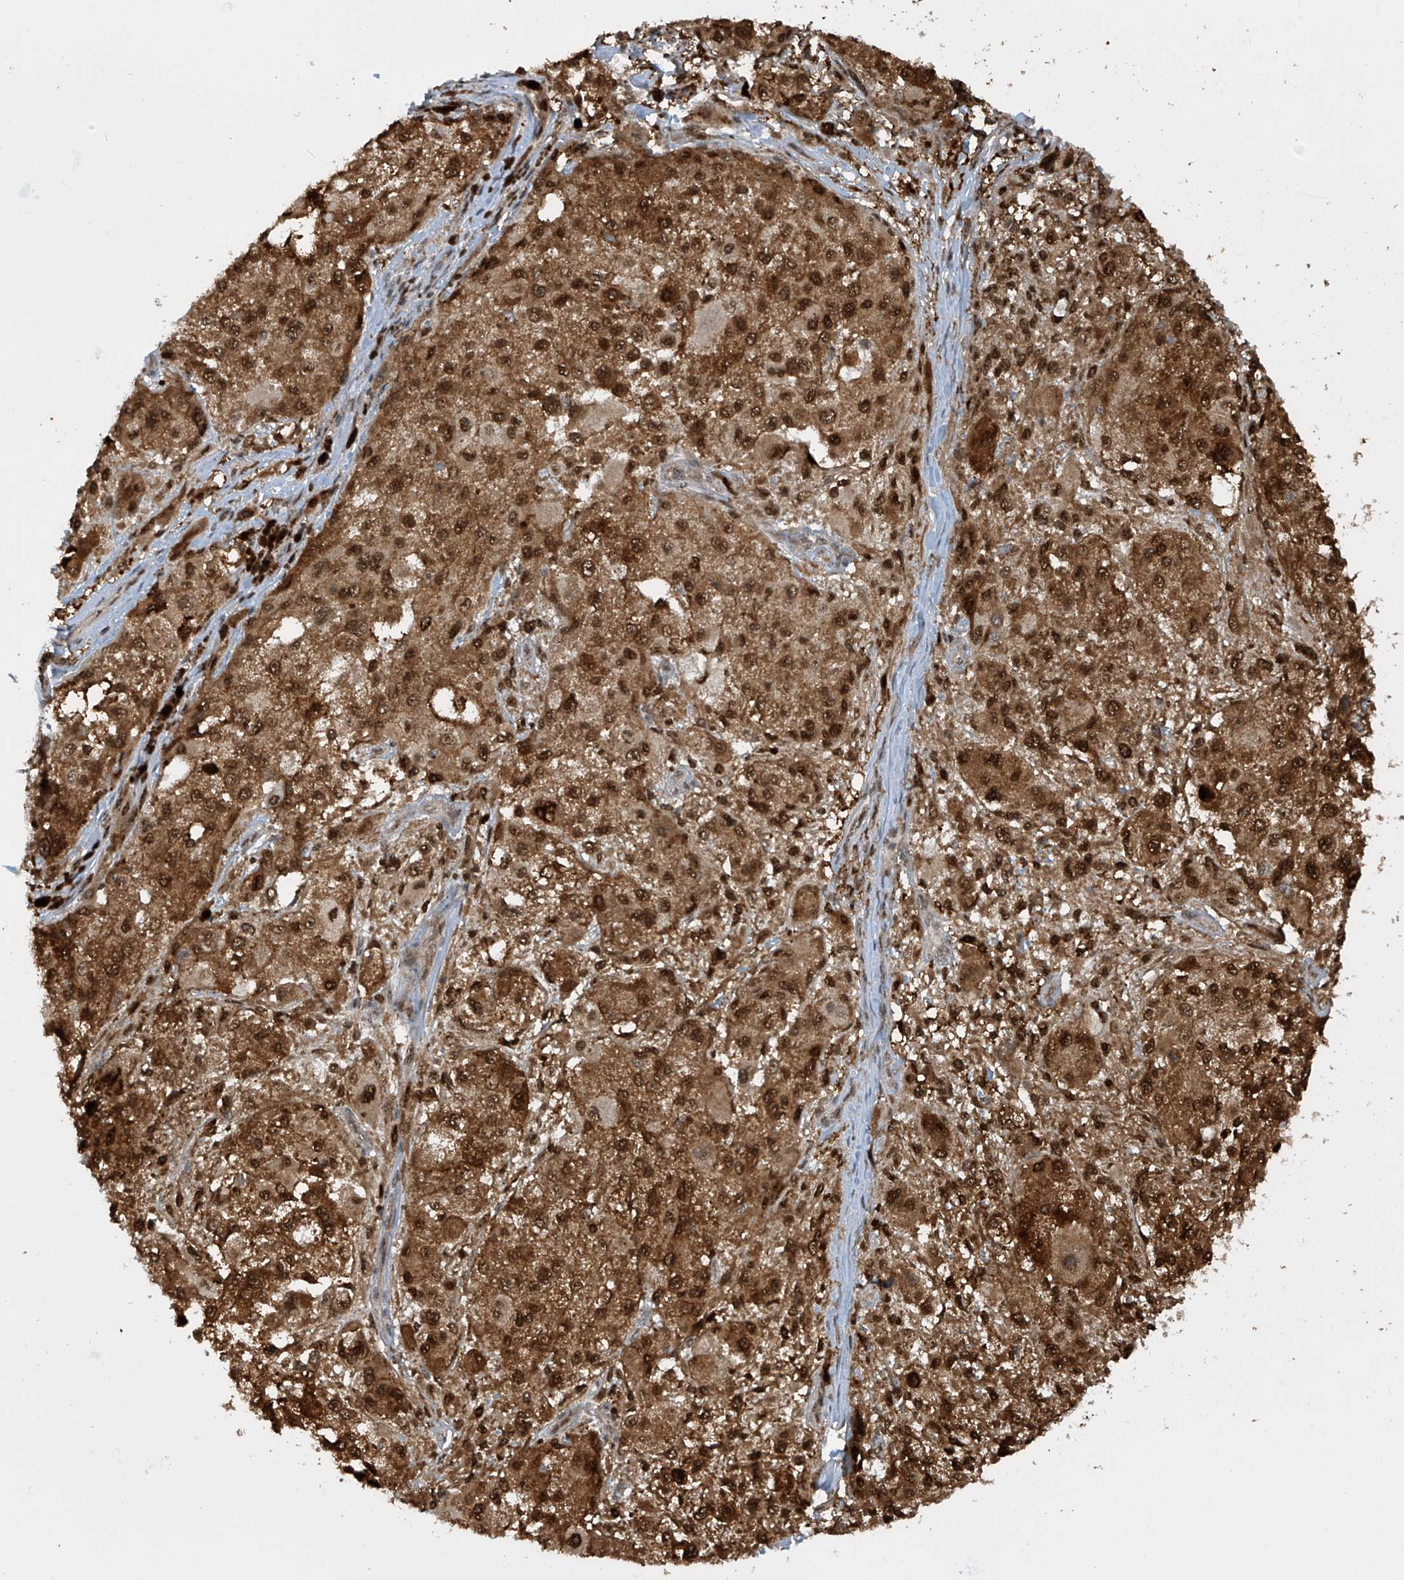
{"staining": {"intensity": "strong", "quantity": ">75%", "location": "cytoplasmic/membranous,nuclear"}, "tissue": "melanoma", "cell_type": "Tumor cells", "image_type": "cancer", "snomed": [{"axis": "morphology", "description": "Necrosis, NOS"}, {"axis": "morphology", "description": "Malignant melanoma, NOS"}, {"axis": "topography", "description": "Skin"}], "caption": "A brown stain highlights strong cytoplasmic/membranous and nuclear positivity of a protein in human malignant melanoma tumor cells. (IHC, brightfield microscopy, high magnification).", "gene": "LAGE3", "patient": {"sex": "female", "age": 87}}